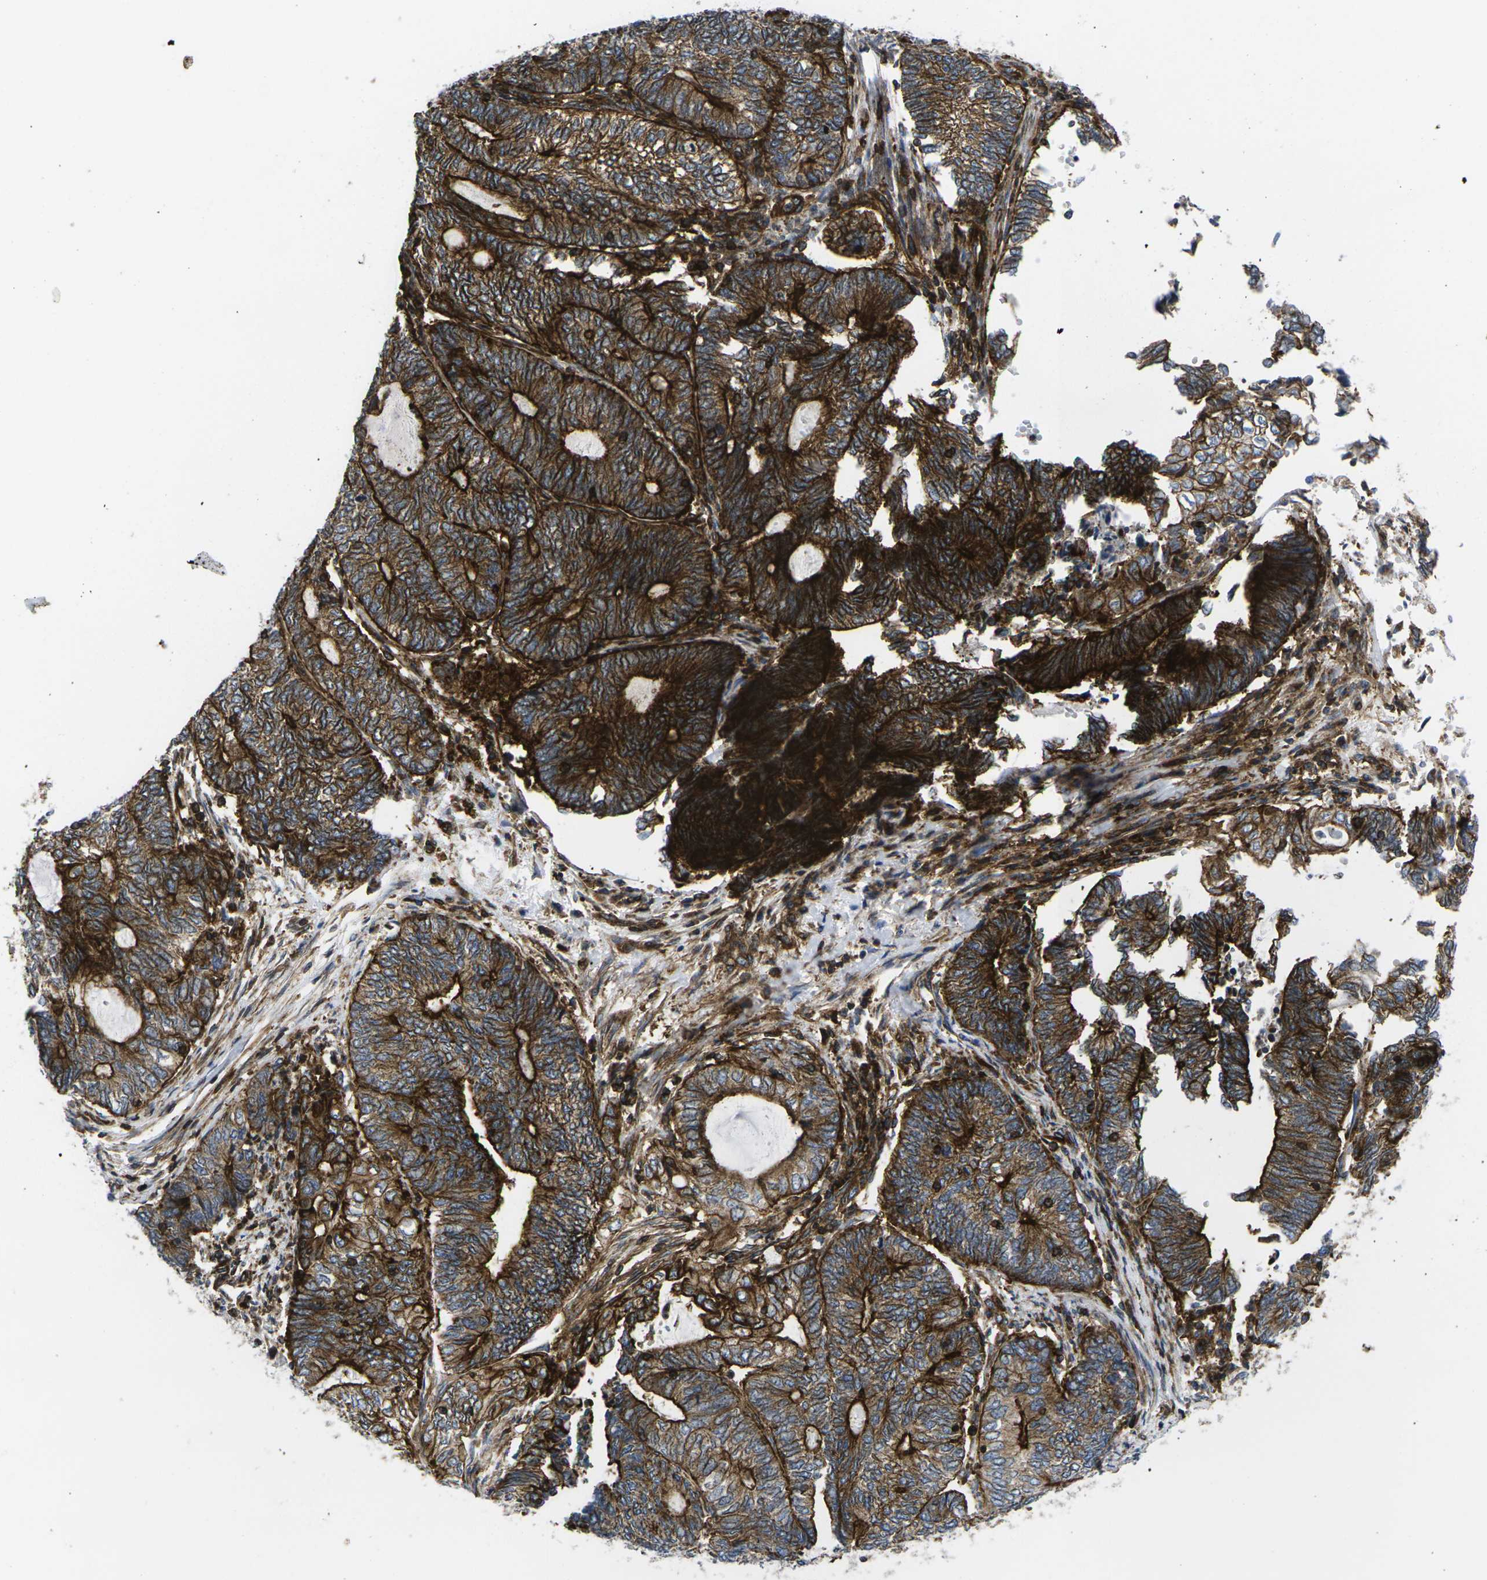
{"staining": {"intensity": "strong", "quantity": ">75%", "location": "cytoplasmic/membranous"}, "tissue": "endometrial cancer", "cell_type": "Tumor cells", "image_type": "cancer", "snomed": [{"axis": "morphology", "description": "Adenocarcinoma, NOS"}, {"axis": "topography", "description": "Uterus"}, {"axis": "topography", "description": "Endometrium"}], "caption": "The image demonstrates immunohistochemical staining of adenocarcinoma (endometrial). There is strong cytoplasmic/membranous positivity is present in approximately >75% of tumor cells. The protein of interest is stained brown, and the nuclei are stained in blue (DAB (3,3'-diaminobenzidine) IHC with brightfield microscopy, high magnification).", "gene": "IQGAP1", "patient": {"sex": "female", "age": 70}}